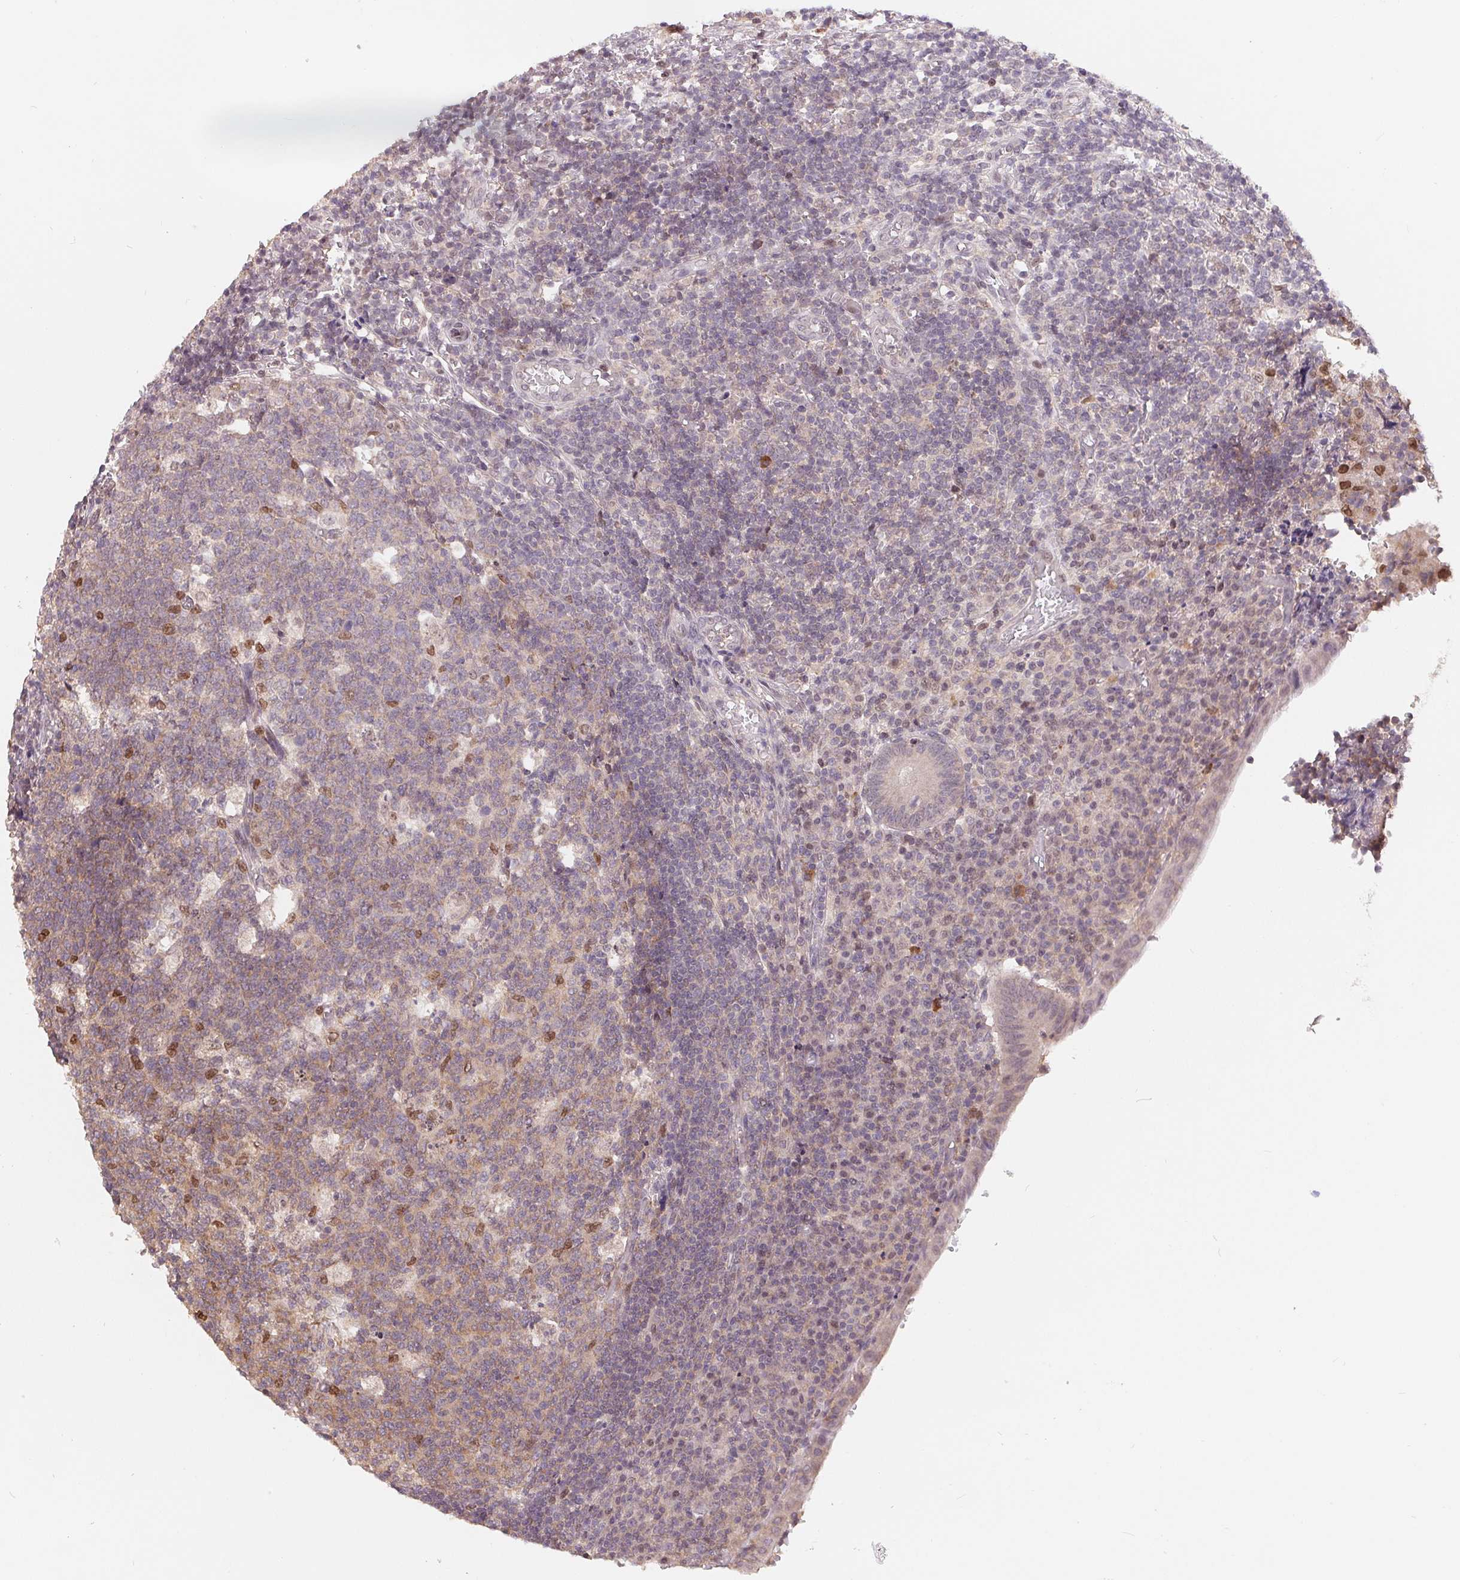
{"staining": {"intensity": "weak", "quantity": ">75%", "location": "cytoplasmic/membranous"}, "tissue": "appendix", "cell_type": "Glandular cells", "image_type": "normal", "snomed": [{"axis": "morphology", "description": "Normal tissue, NOS"}, {"axis": "topography", "description": "Appendix"}], "caption": "Protein expression analysis of unremarkable appendix exhibits weak cytoplasmic/membranous expression in about >75% of glandular cells.", "gene": "HMGN3", "patient": {"sex": "male", "age": 18}}